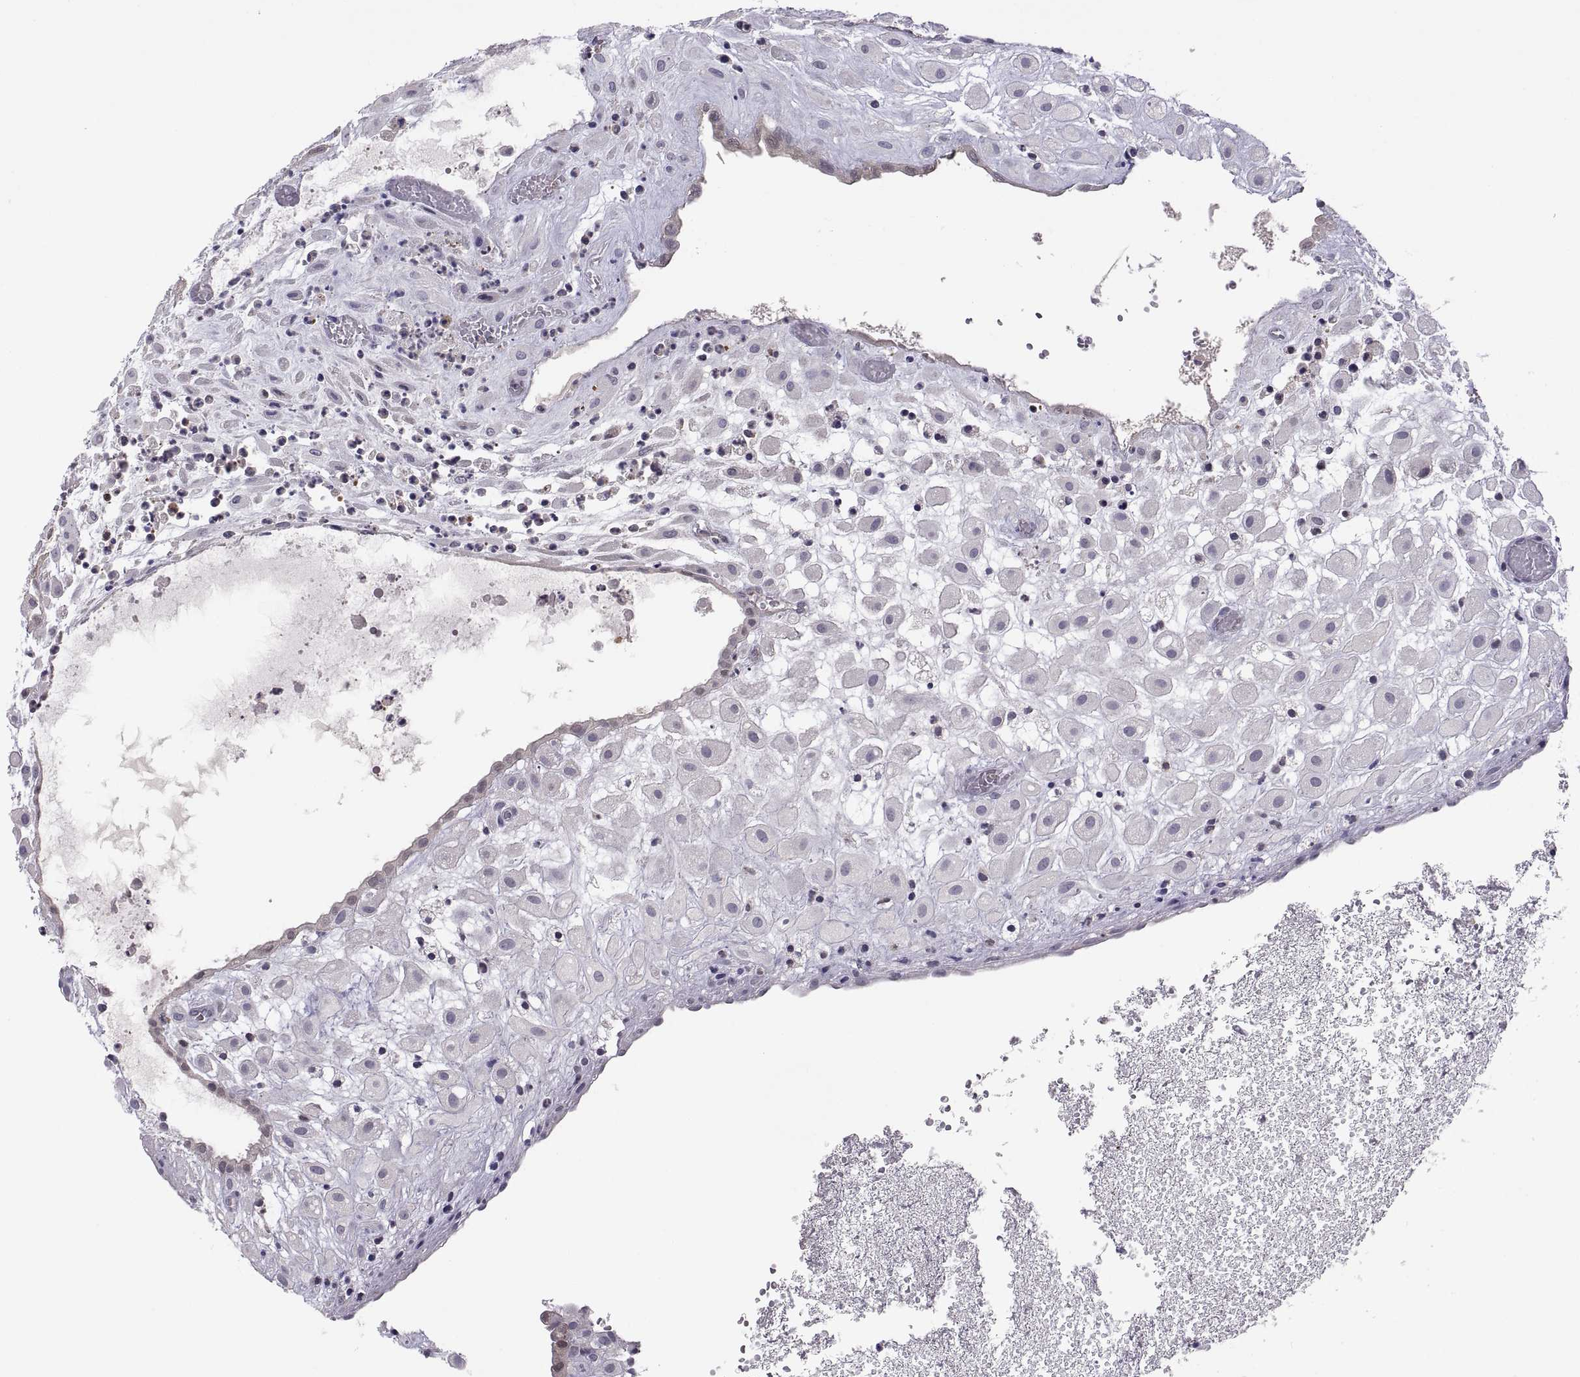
{"staining": {"intensity": "negative", "quantity": "none", "location": "none"}, "tissue": "placenta", "cell_type": "Decidual cells", "image_type": "normal", "snomed": [{"axis": "morphology", "description": "Normal tissue, NOS"}, {"axis": "topography", "description": "Placenta"}], "caption": "This is a photomicrograph of immunohistochemistry staining of unremarkable placenta, which shows no expression in decidual cells. (DAB immunohistochemistry (IHC) visualized using brightfield microscopy, high magnification).", "gene": "FGF9", "patient": {"sex": "female", "age": 24}}